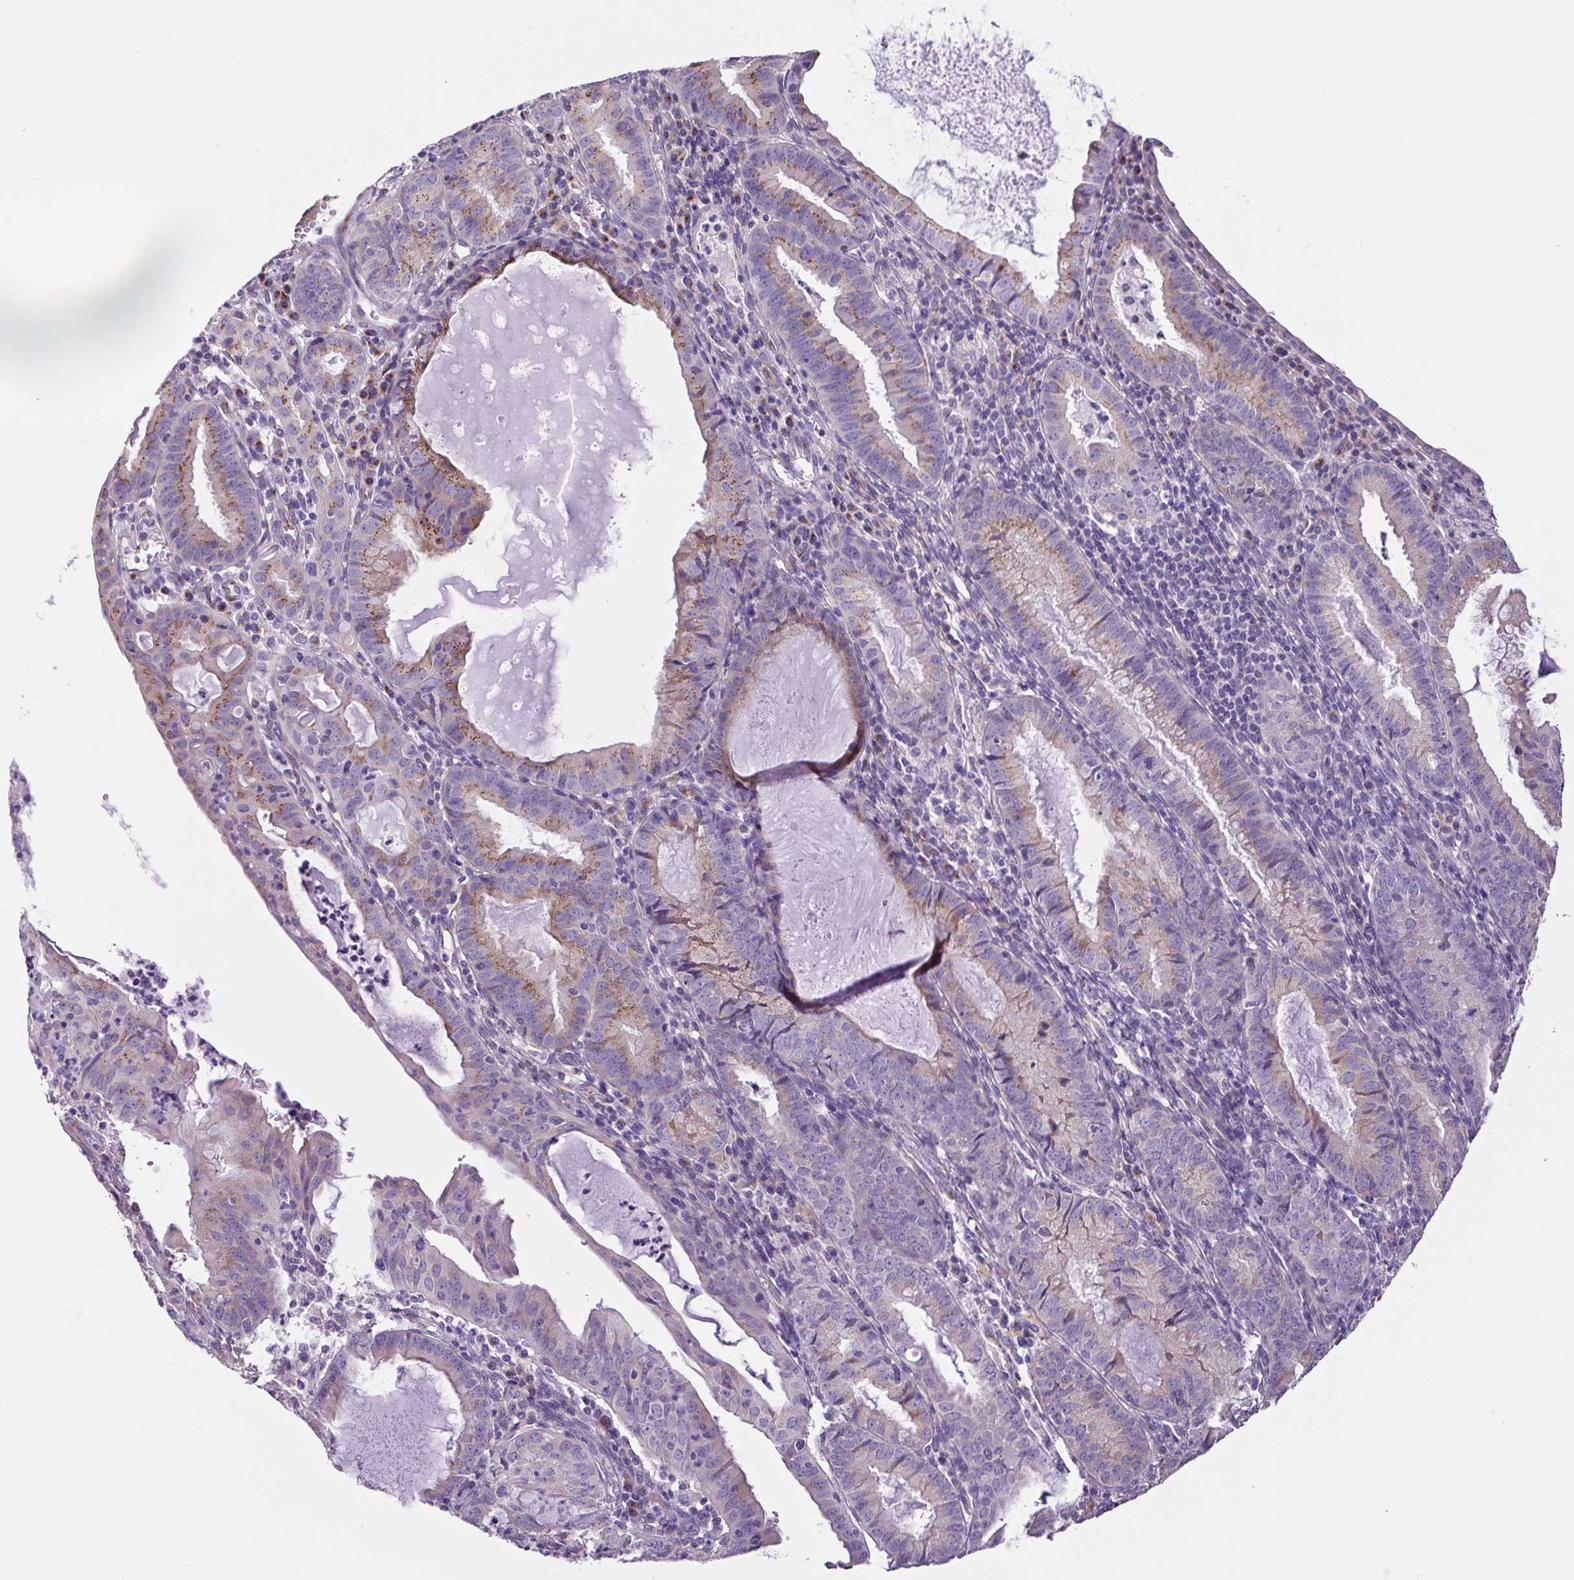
{"staining": {"intensity": "moderate", "quantity": "25%-75%", "location": "cytoplasmic/membranous"}, "tissue": "endometrial cancer", "cell_type": "Tumor cells", "image_type": "cancer", "snomed": [{"axis": "morphology", "description": "Adenocarcinoma, NOS"}, {"axis": "topography", "description": "Endometrium"}], "caption": "Adenocarcinoma (endometrial) stained with DAB immunohistochemistry (IHC) exhibits medium levels of moderate cytoplasmic/membranous expression in approximately 25%-75% of tumor cells.", "gene": "GORASP1", "patient": {"sex": "female", "age": 60}}